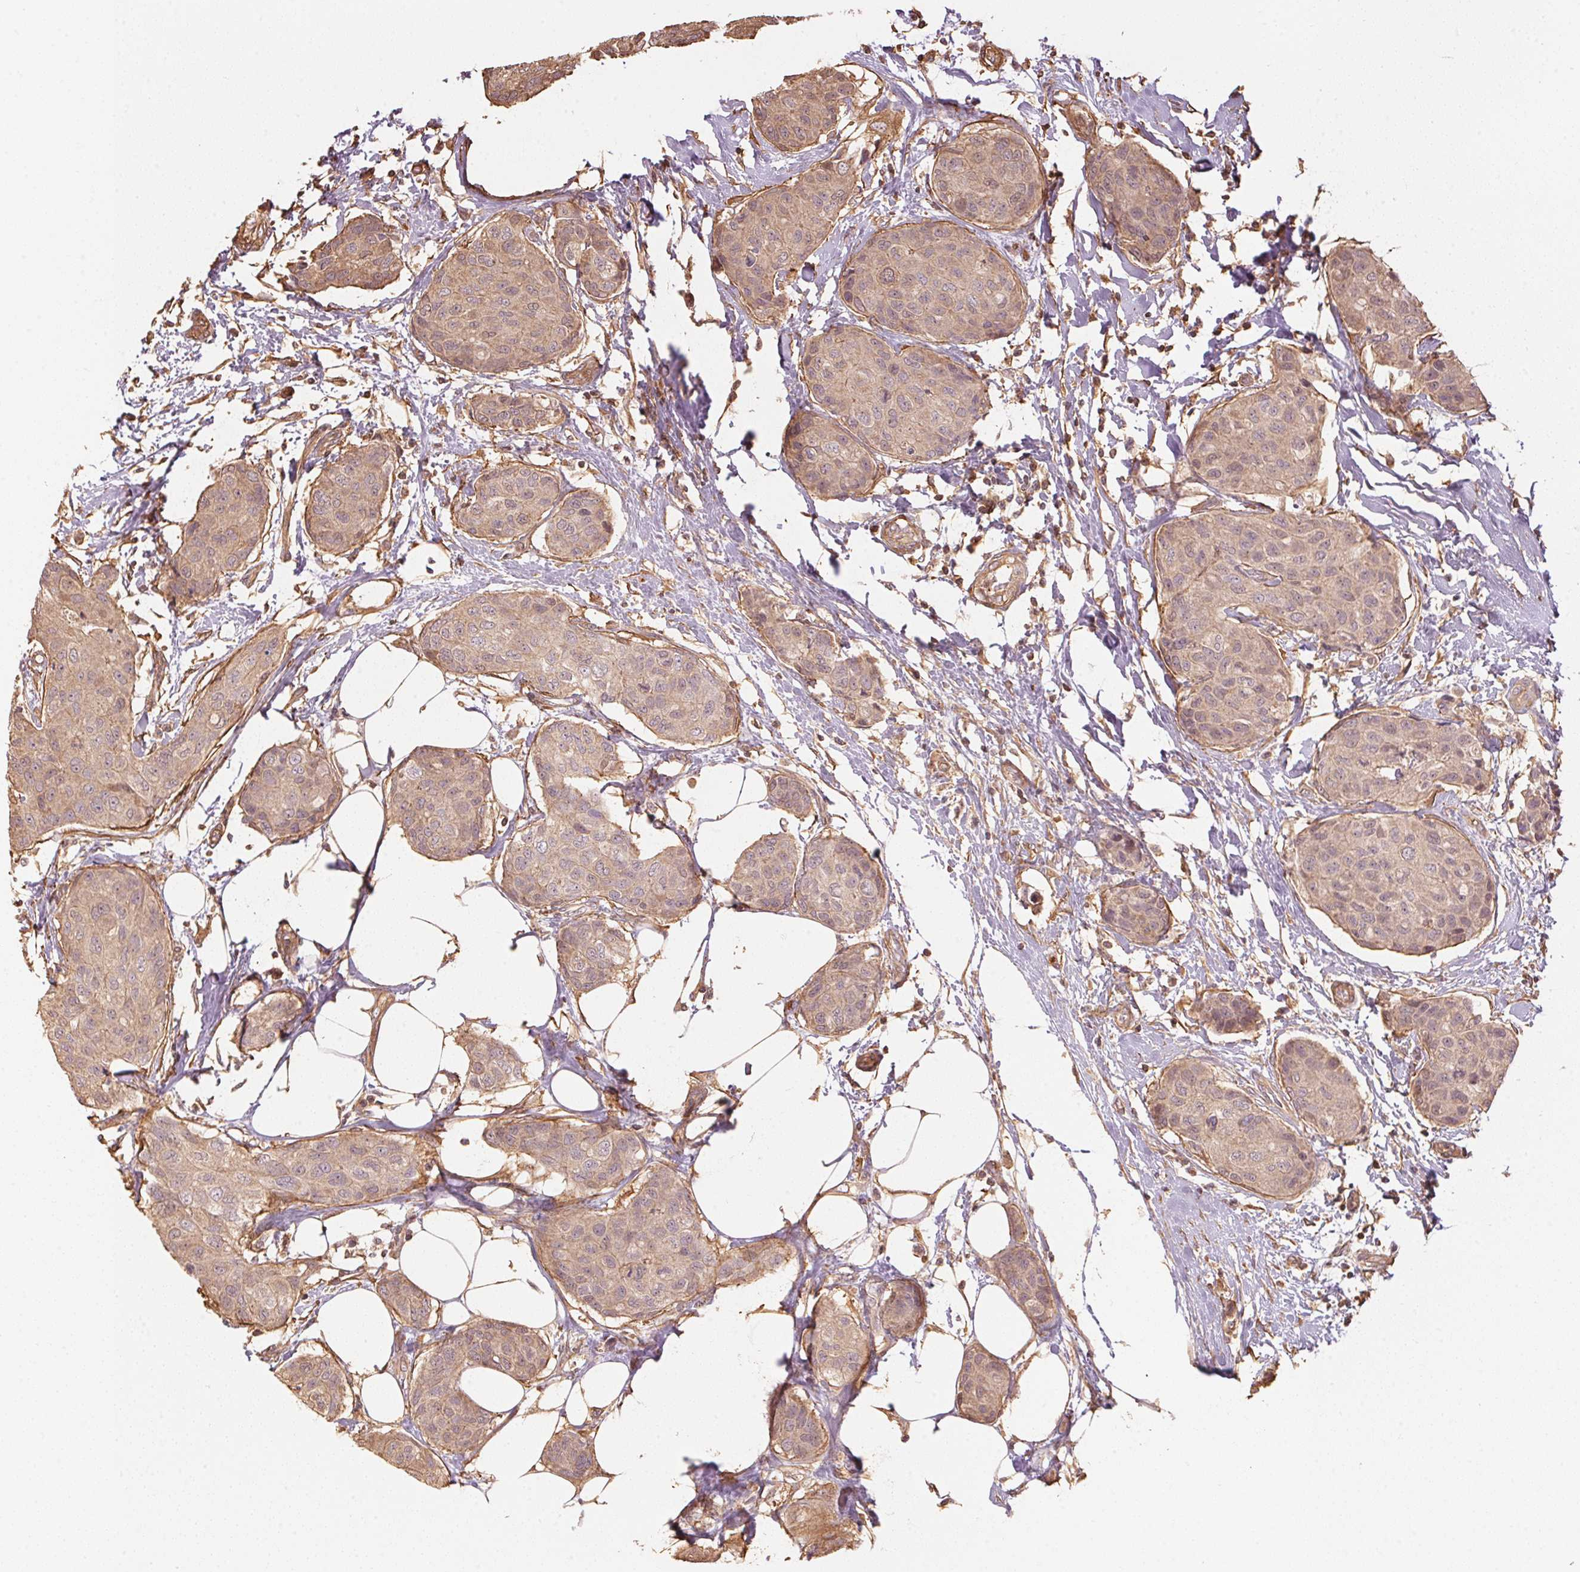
{"staining": {"intensity": "weak", "quantity": ">75%", "location": "cytoplasmic/membranous"}, "tissue": "breast cancer", "cell_type": "Tumor cells", "image_type": "cancer", "snomed": [{"axis": "morphology", "description": "Duct carcinoma"}, {"axis": "topography", "description": "Breast"}], "caption": "Tumor cells display low levels of weak cytoplasmic/membranous expression in approximately >75% of cells in human invasive ductal carcinoma (breast).", "gene": "QDPR", "patient": {"sex": "female", "age": 80}}